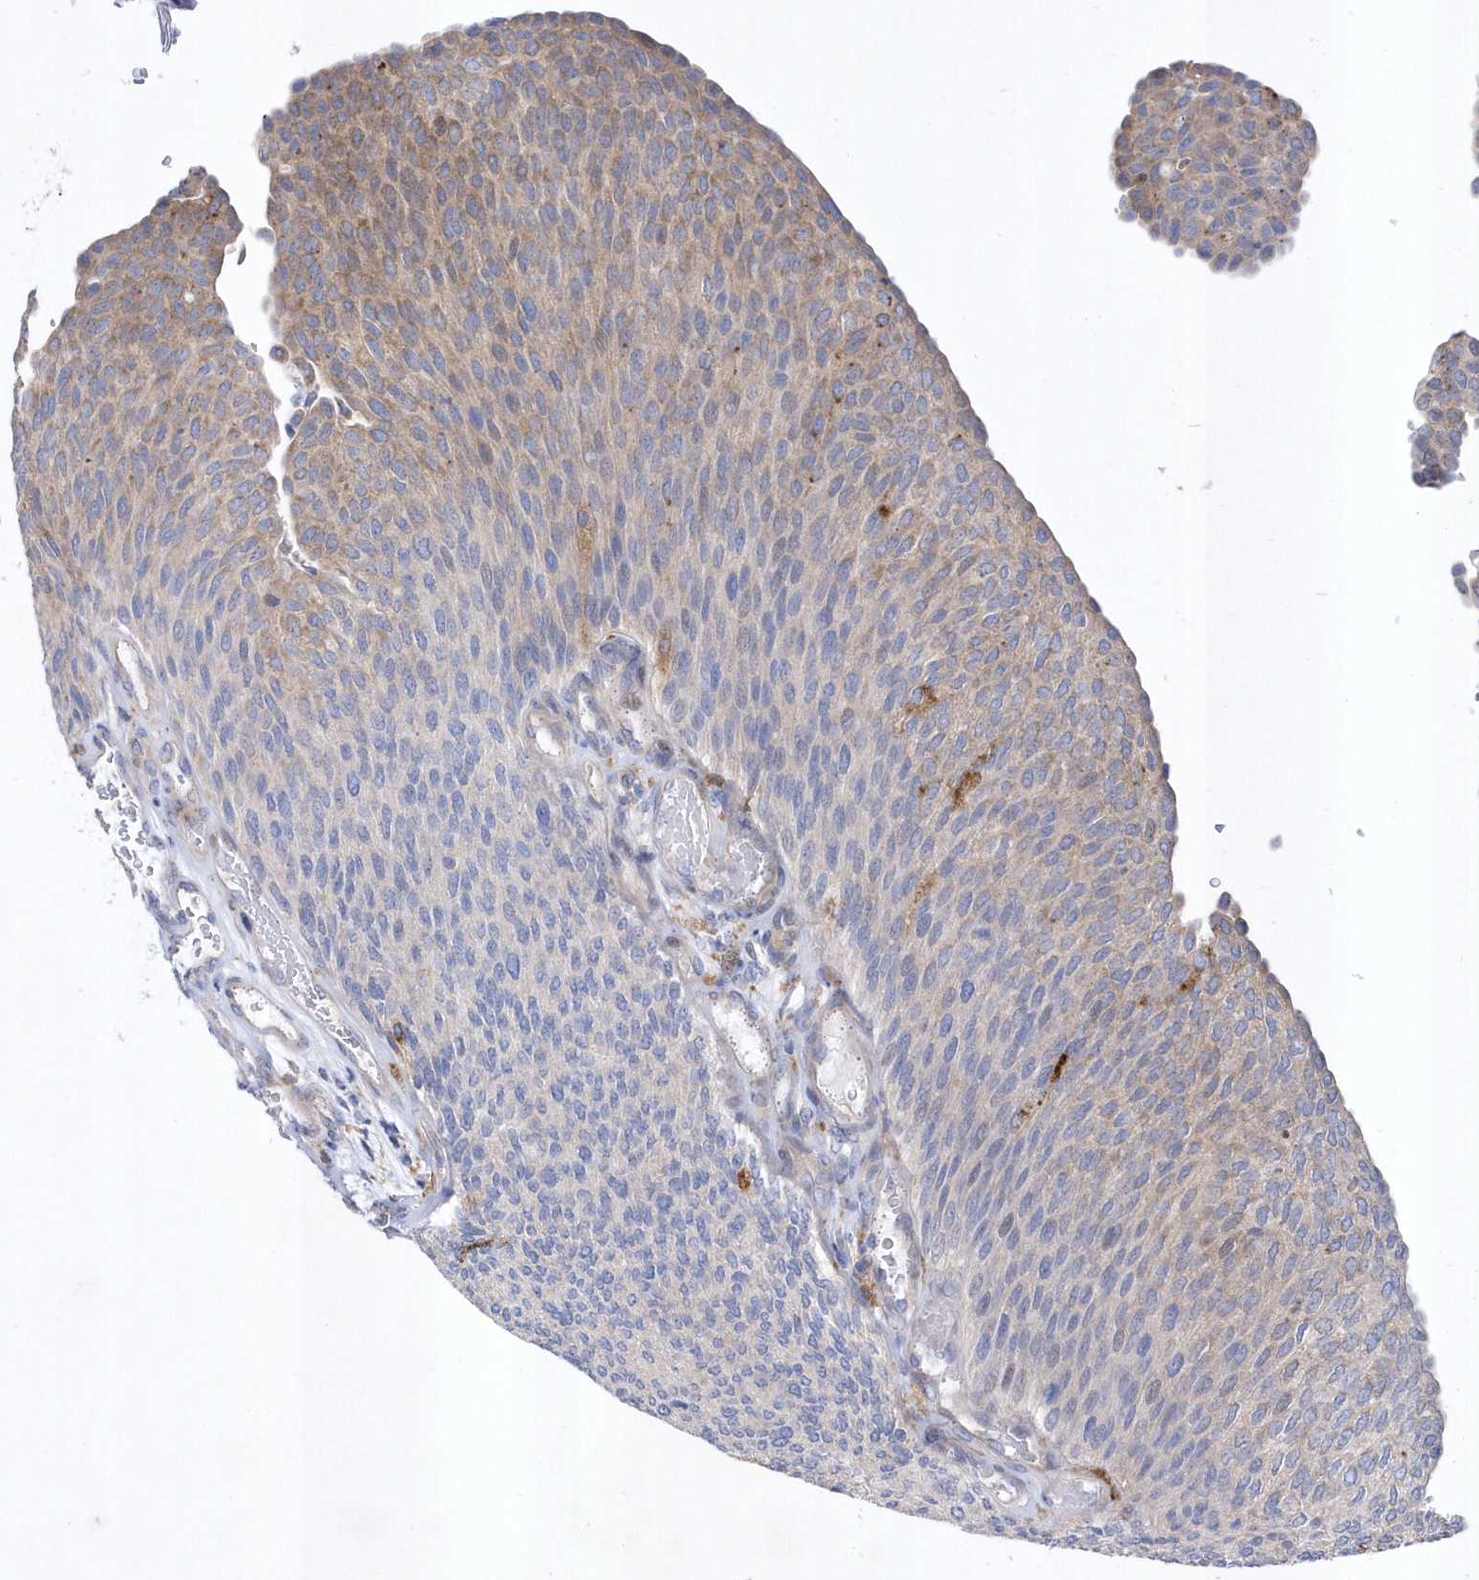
{"staining": {"intensity": "moderate", "quantity": "<25%", "location": "cytoplasmic/membranous"}, "tissue": "urothelial cancer", "cell_type": "Tumor cells", "image_type": "cancer", "snomed": [{"axis": "morphology", "description": "Urothelial carcinoma, Low grade"}, {"axis": "topography", "description": "Urinary bladder"}], "caption": "An IHC photomicrograph of tumor tissue is shown. Protein staining in brown highlights moderate cytoplasmic/membranous positivity in low-grade urothelial carcinoma within tumor cells.", "gene": "LONRF2", "patient": {"sex": "female", "age": 79}}